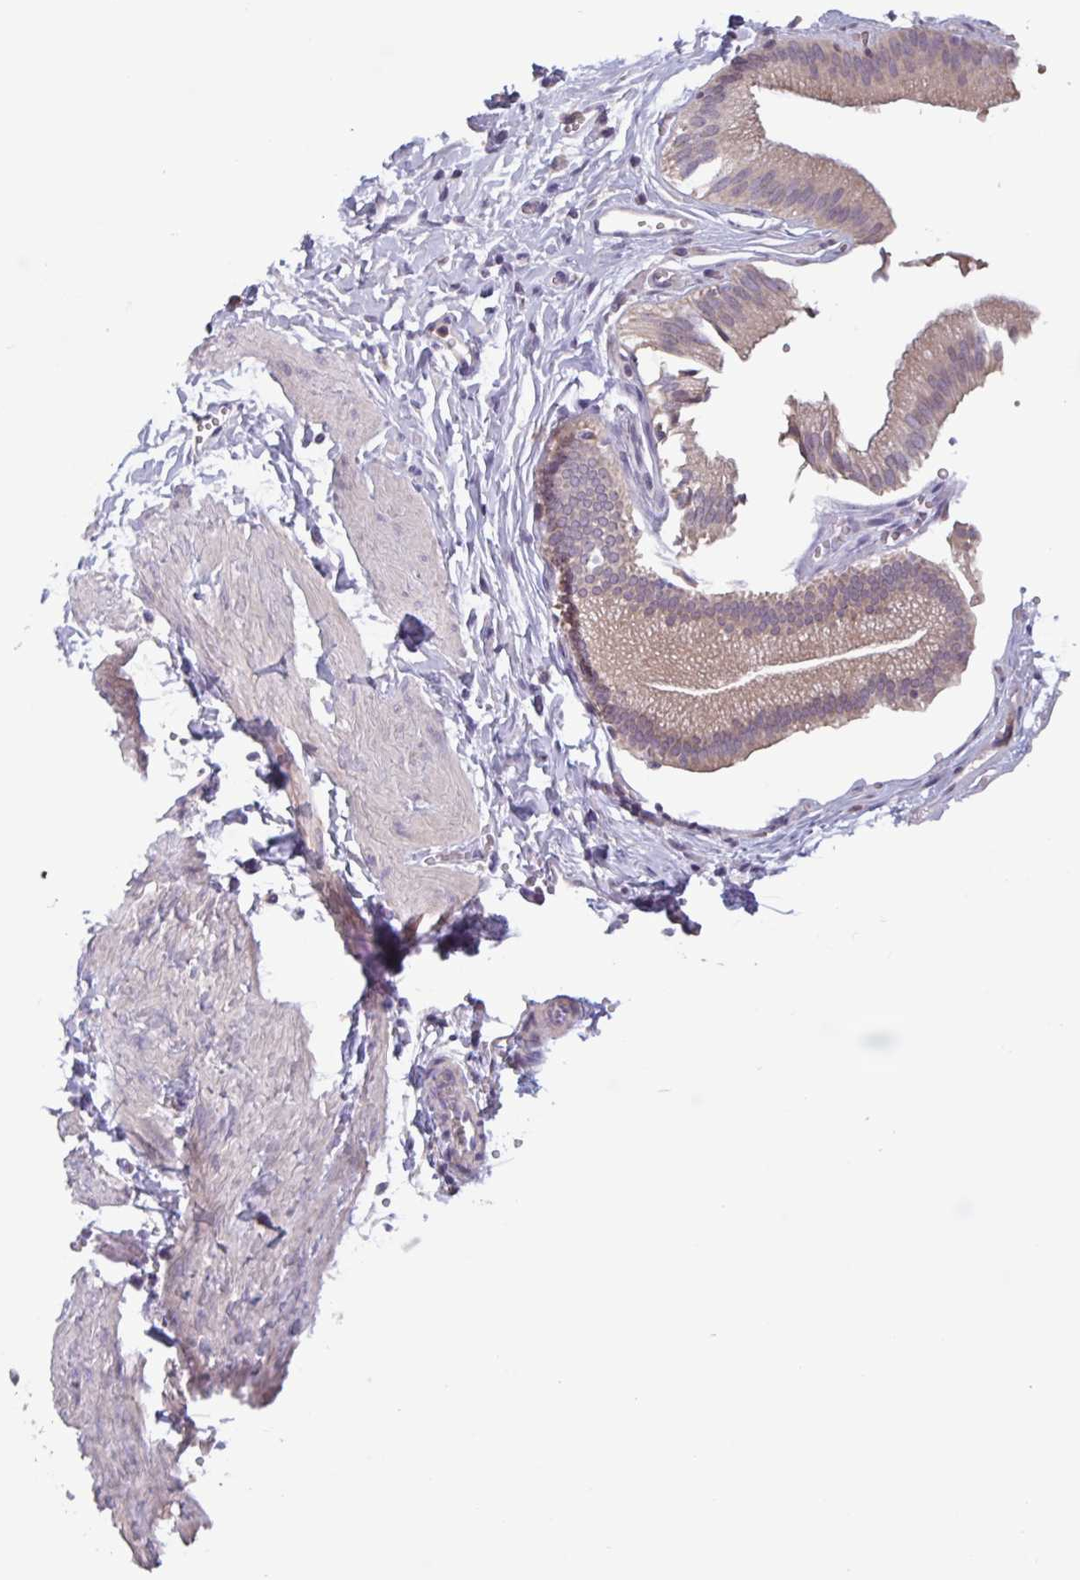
{"staining": {"intensity": "weak", "quantity": "25%-75%", "location": "cytoplasmic/membranous"}, "tissue": "gallbladder", "cell_type": "Glandular cells", "image_type": "normal", "snomed": [{"axis": "morphology", "description": "Normal tissue, NOS"}, {"axis": "topography", "description": "Gallbladder"}, {"axis": "topography", "description": "Peripheral nerve tissue"}], "caption": "Gallbladder stained with IHC exhibits weak cytoplasmic/membranous staining in approximately 25%-75% of glandular cells. The staining is performed using DAB brown chromogen to label protein expression. The nuclei are counter-stained blue using hematoxylin.", "gene": "CD1E", "patient": {"sex": "male", "age": 17}}